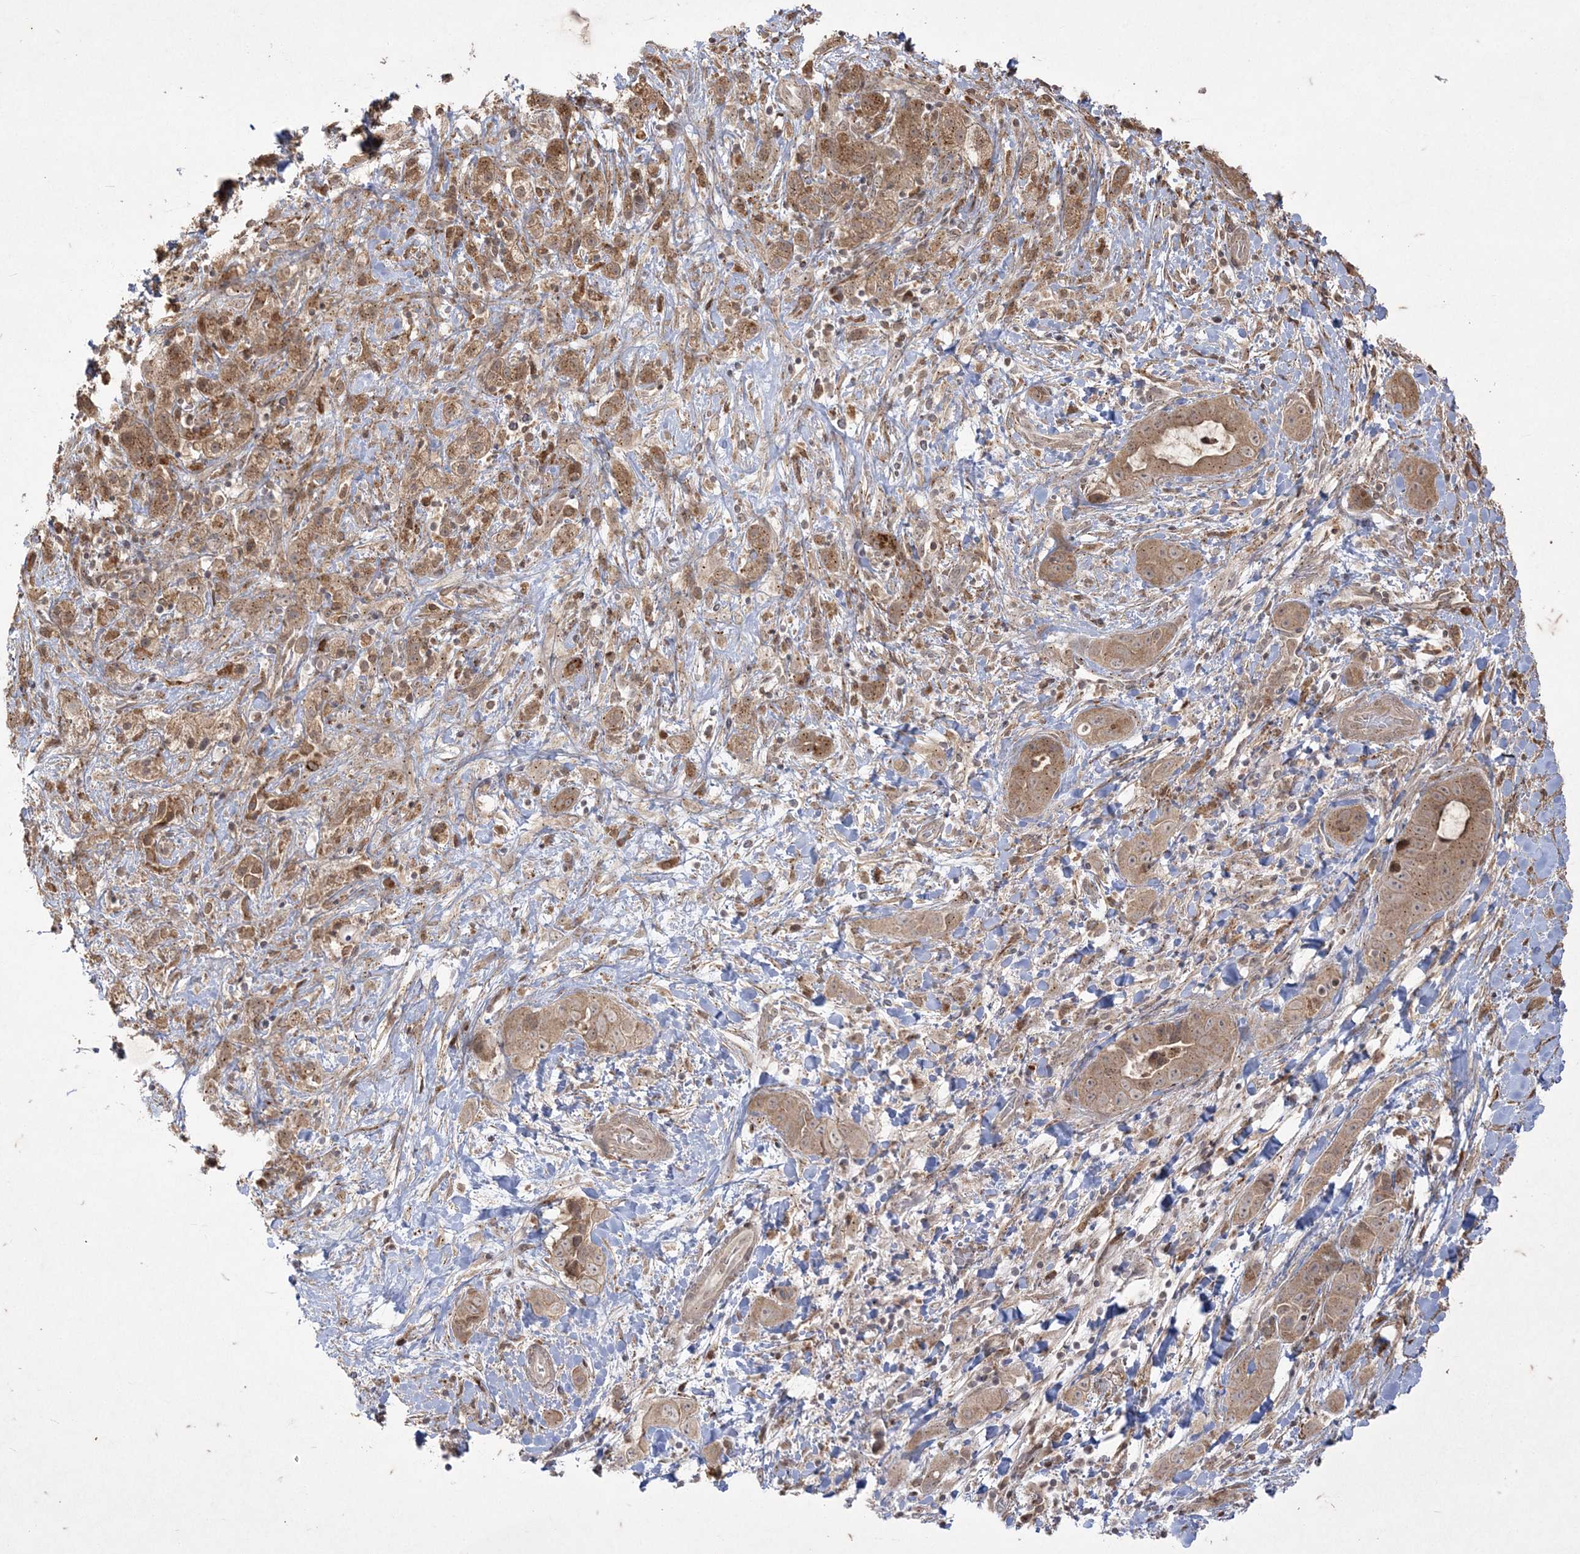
{"staining": {"intensity": "moderate", "quantity": ">75%", "location": "cytoplasmic/membranous"}, "tissue": "liver cancer", "cell_type": "Tumor cells", "image_type": "cancer", "snomed": [{"axis": "morphology", "description": "Cholangiocarcinoma"}, {"axis": "topography", "description": "Liver"}], "caption": "Liver cancer (cholangiocarcinoma) was stained to show a protein in brown. There is medium levels of moderate cytoplasmic/membranous positivity in approximately >75% of tumor cells. The staining was performed using DAB (3,3'-diaminobenzidine), with brown indicating positive protein expression. Nuclei are stained blue with hematoxylin.", "gene": "RRAS", "patient": {"sex": "female", "age": 52}}